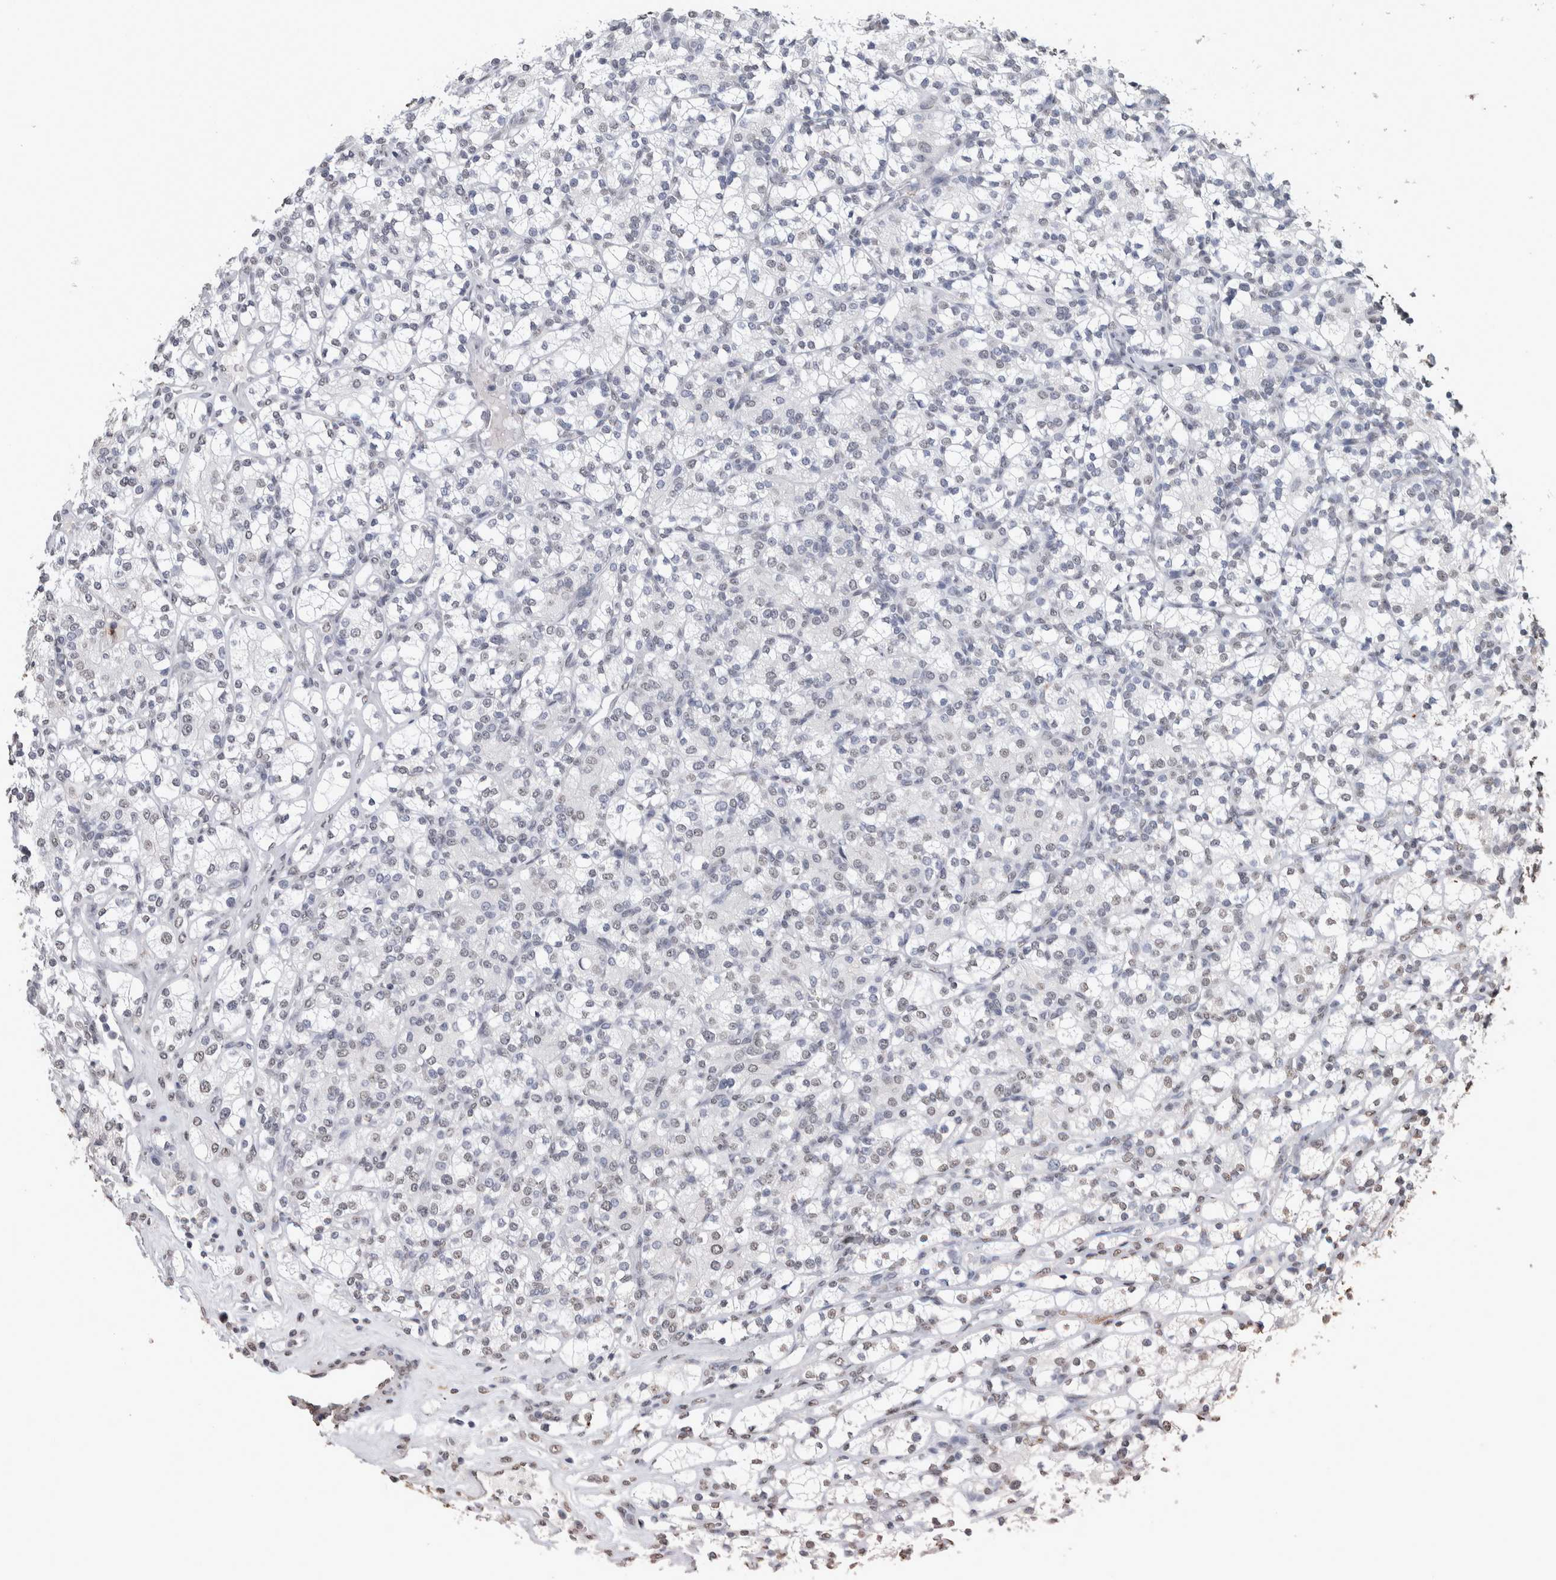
{"staining": {"intensity": "negative", "quantity": "none", "location": "none"}, "tissue": "renal cancer", "cell_type": "Tumor cells", "image_type": "cancer", "snomed": [{"axis": "morphology", "description": "Adenocarcinoma, NOS"}, {"axis": "topography", "description": "Kidney"}], "caption": "DAB immunohistochemical staining of renal cancer demonstrates no significant positivity in tumor cells.", "gene": "LTBP1", "patient": {"sex": "male", "age": 77}}